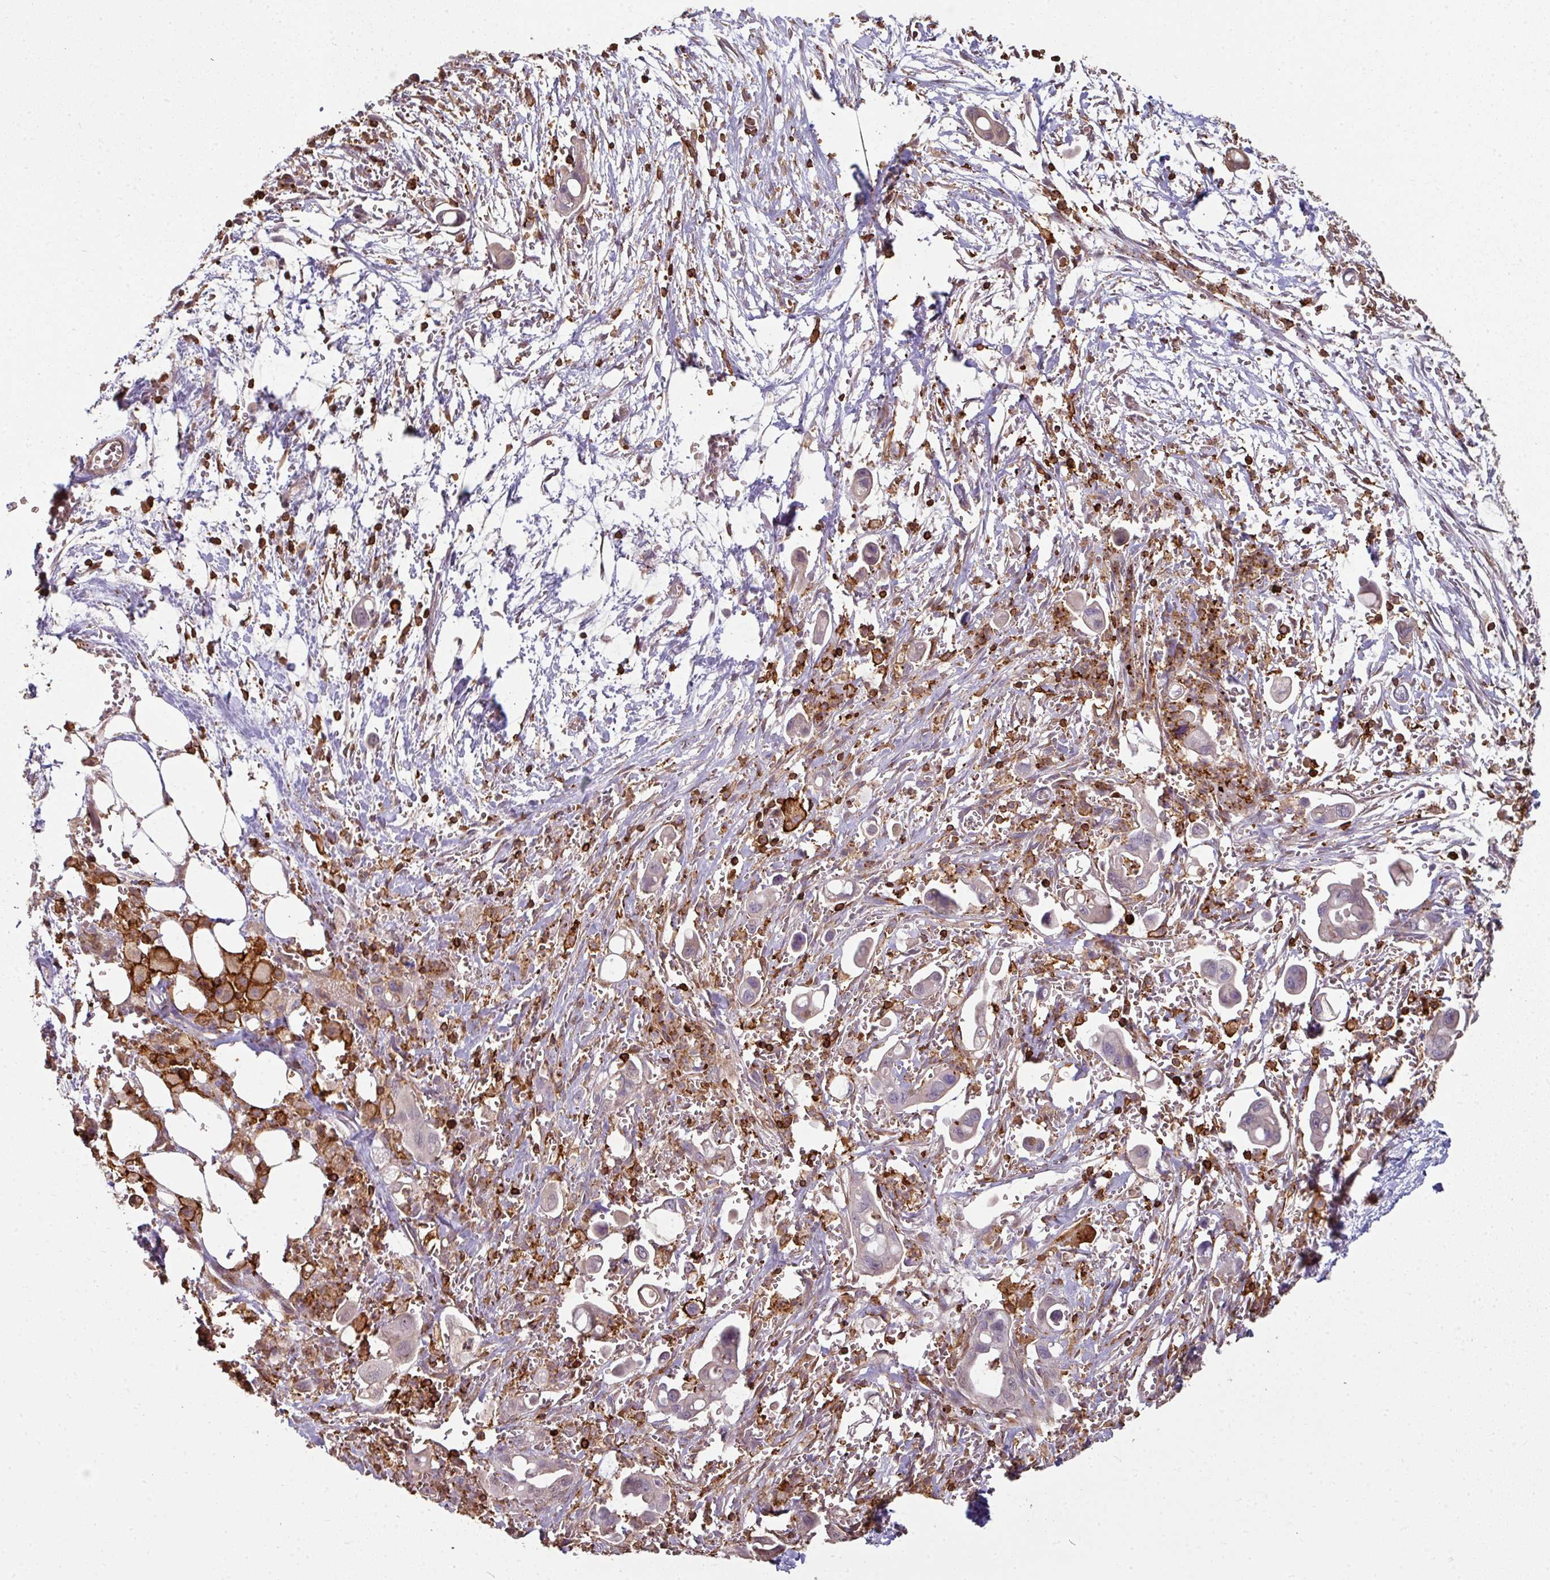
{"staining": {"intensity": "negative", "quantity": "none", "location": "none"}, "tissue": "pancreatic cancer", "cell_type": "Tumor cells", "image_type": "cancer", "snomed": [{"axis": "morphology", "description": "Adenocarcinoma, NOS"}, {"axis": "topography", "description": "Pancreas"}], "caption": "This is a histopathology image of immunohistochemistry (IHC) staining of pancreatic cancer (adenocarcinoma), which shows no positivity in tumor cells. Nuclei are stained in blue.", "gene": "OLFML2B", "patient": {"sex": "male", "age": 61}}